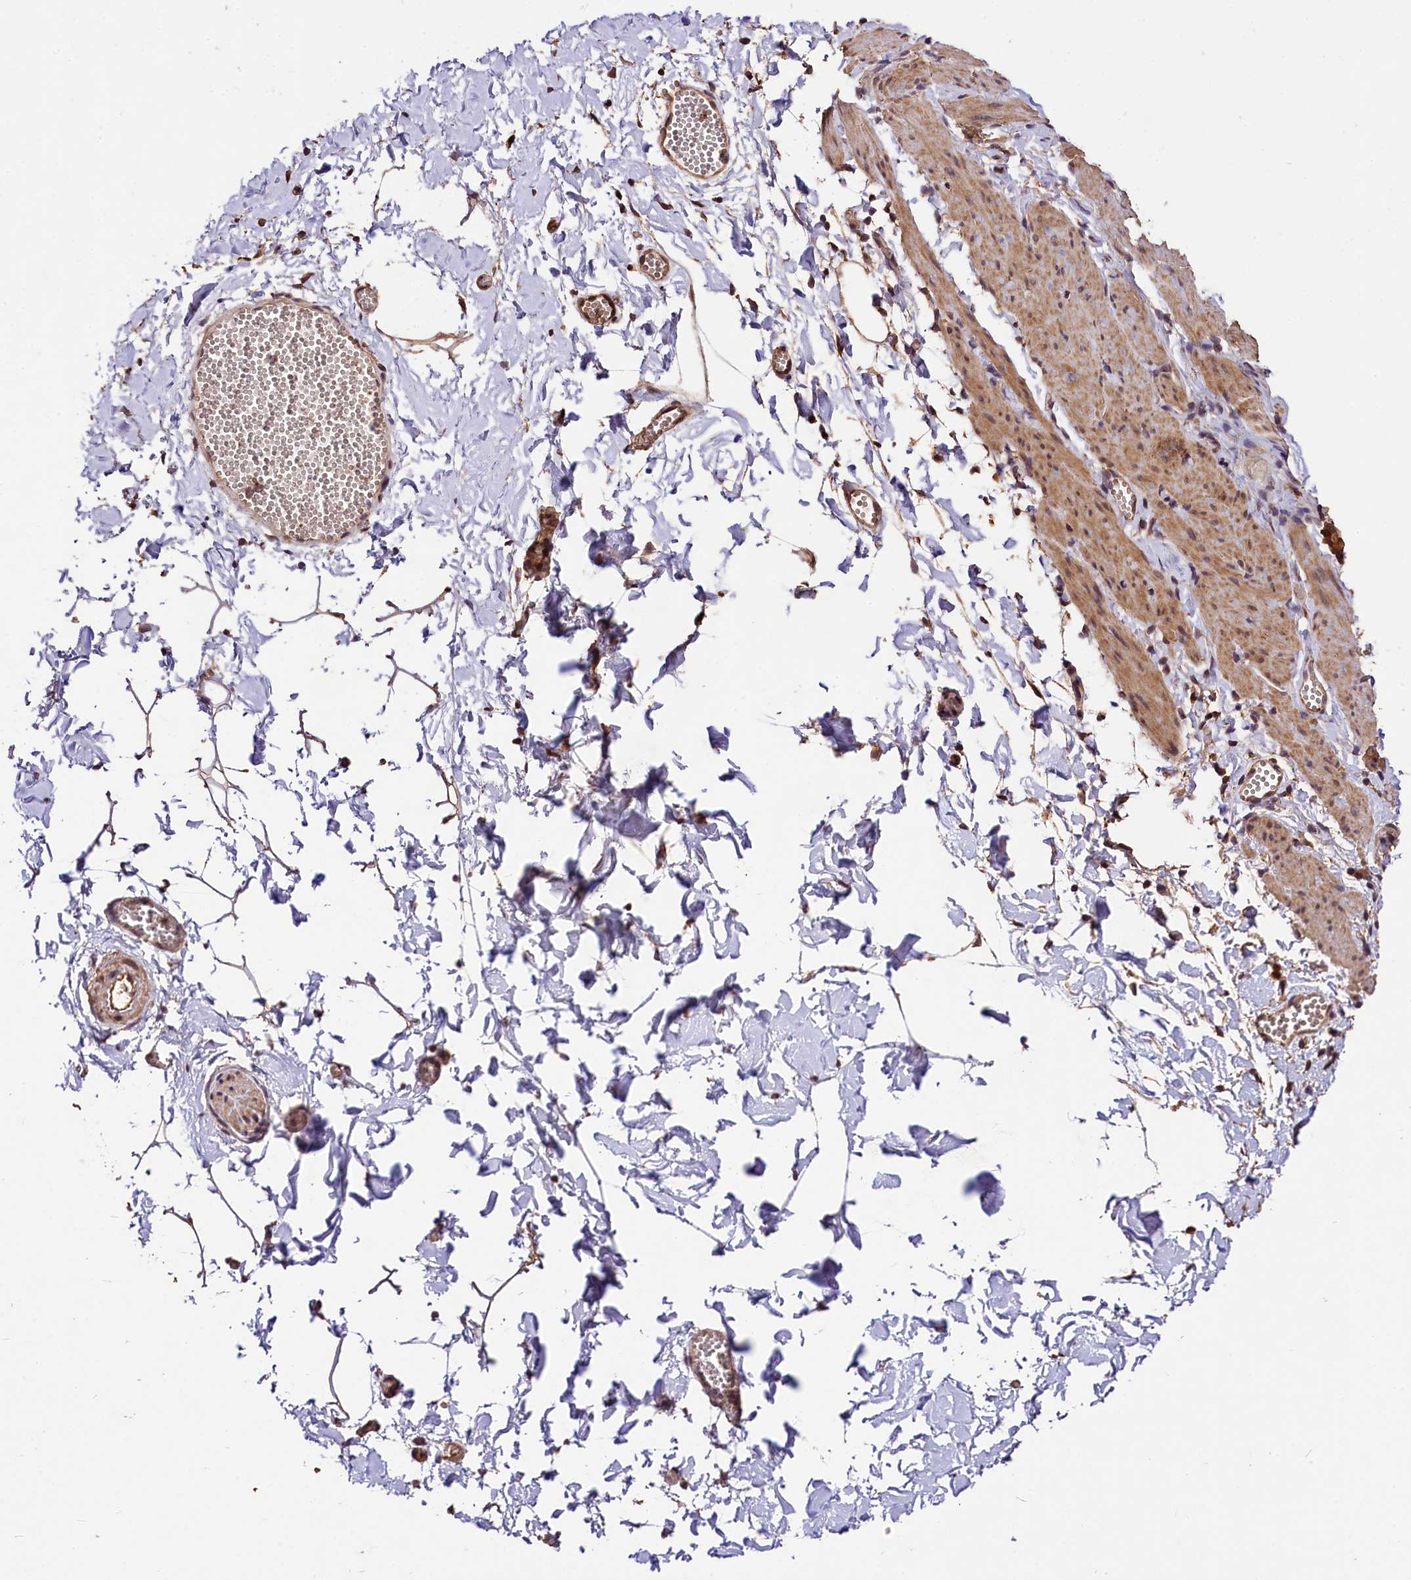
{"staining": {"intensity": "moderate", "quantity": ">75%", "location": "cytoplasmic/membranous"}, "tissue": "adipose tissue", "cell_type": "Adipocytes", "image_type": "normal", "snomed": [{"axis": "morphology", "description": "Normal tissue, NOS"}, {"axis": "topography", "description": "Gallbladder"}, {"axis": "topography", "description": "Peripheral nerve tissue"}], "caption": "Protein analysis of normal adipose tissue displays moderate cytoplasmic/membranous expression in approximately >75% of adipocytes. The staining was performed using DAB (3,3'-diaminobenzidine) to visualize the protein expression in brown, while the nuclei were stained in blue with hematoxylin (Magnification: 20x).", "gene": "KPTN", "patient": {"sex": "male", "age": 38}}